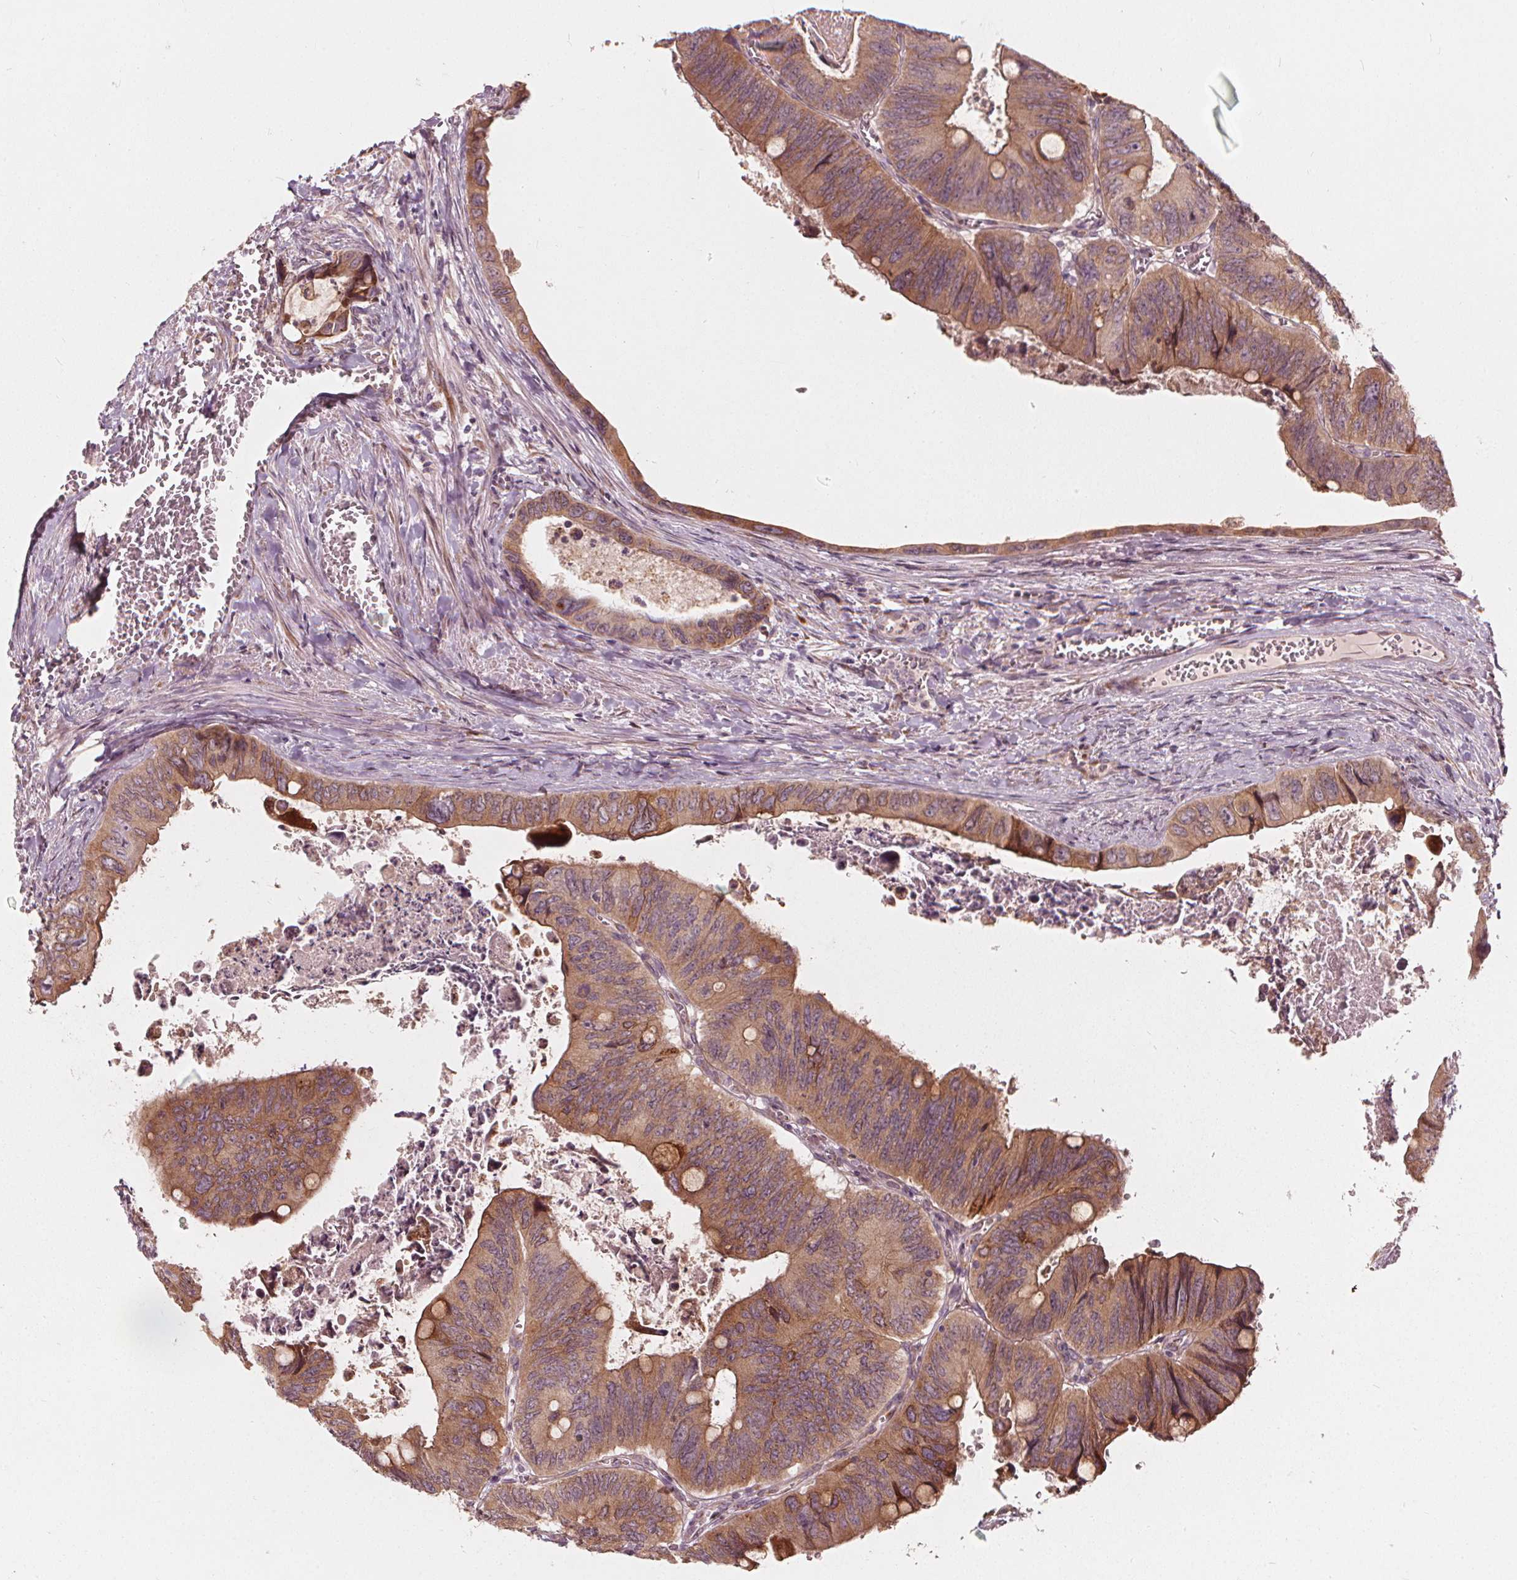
{"staining": {"intensity": "moderate", "quantity": ">75%", "location": "cytoplasmic/membranous"}, "tissue": "colorectal cancer", "cell_type": "Tumor cells", "image_type": "cancer", "snomed": [{"axis": "morphology", "description": "Adenocarcinoma, NOS"}, {"axis": "topography", "description": "Colon"}], "caption": "This histopathology image exhibits colorectal cancer stained with IHC to label a protein in brown. The cytoplasmic/membranous of tumor cells show moderate positivity for the protein. Nuclei are counter-stained blue.", "gene": "NPC1L1", "patient": {"sex": "female", "age": 84}}